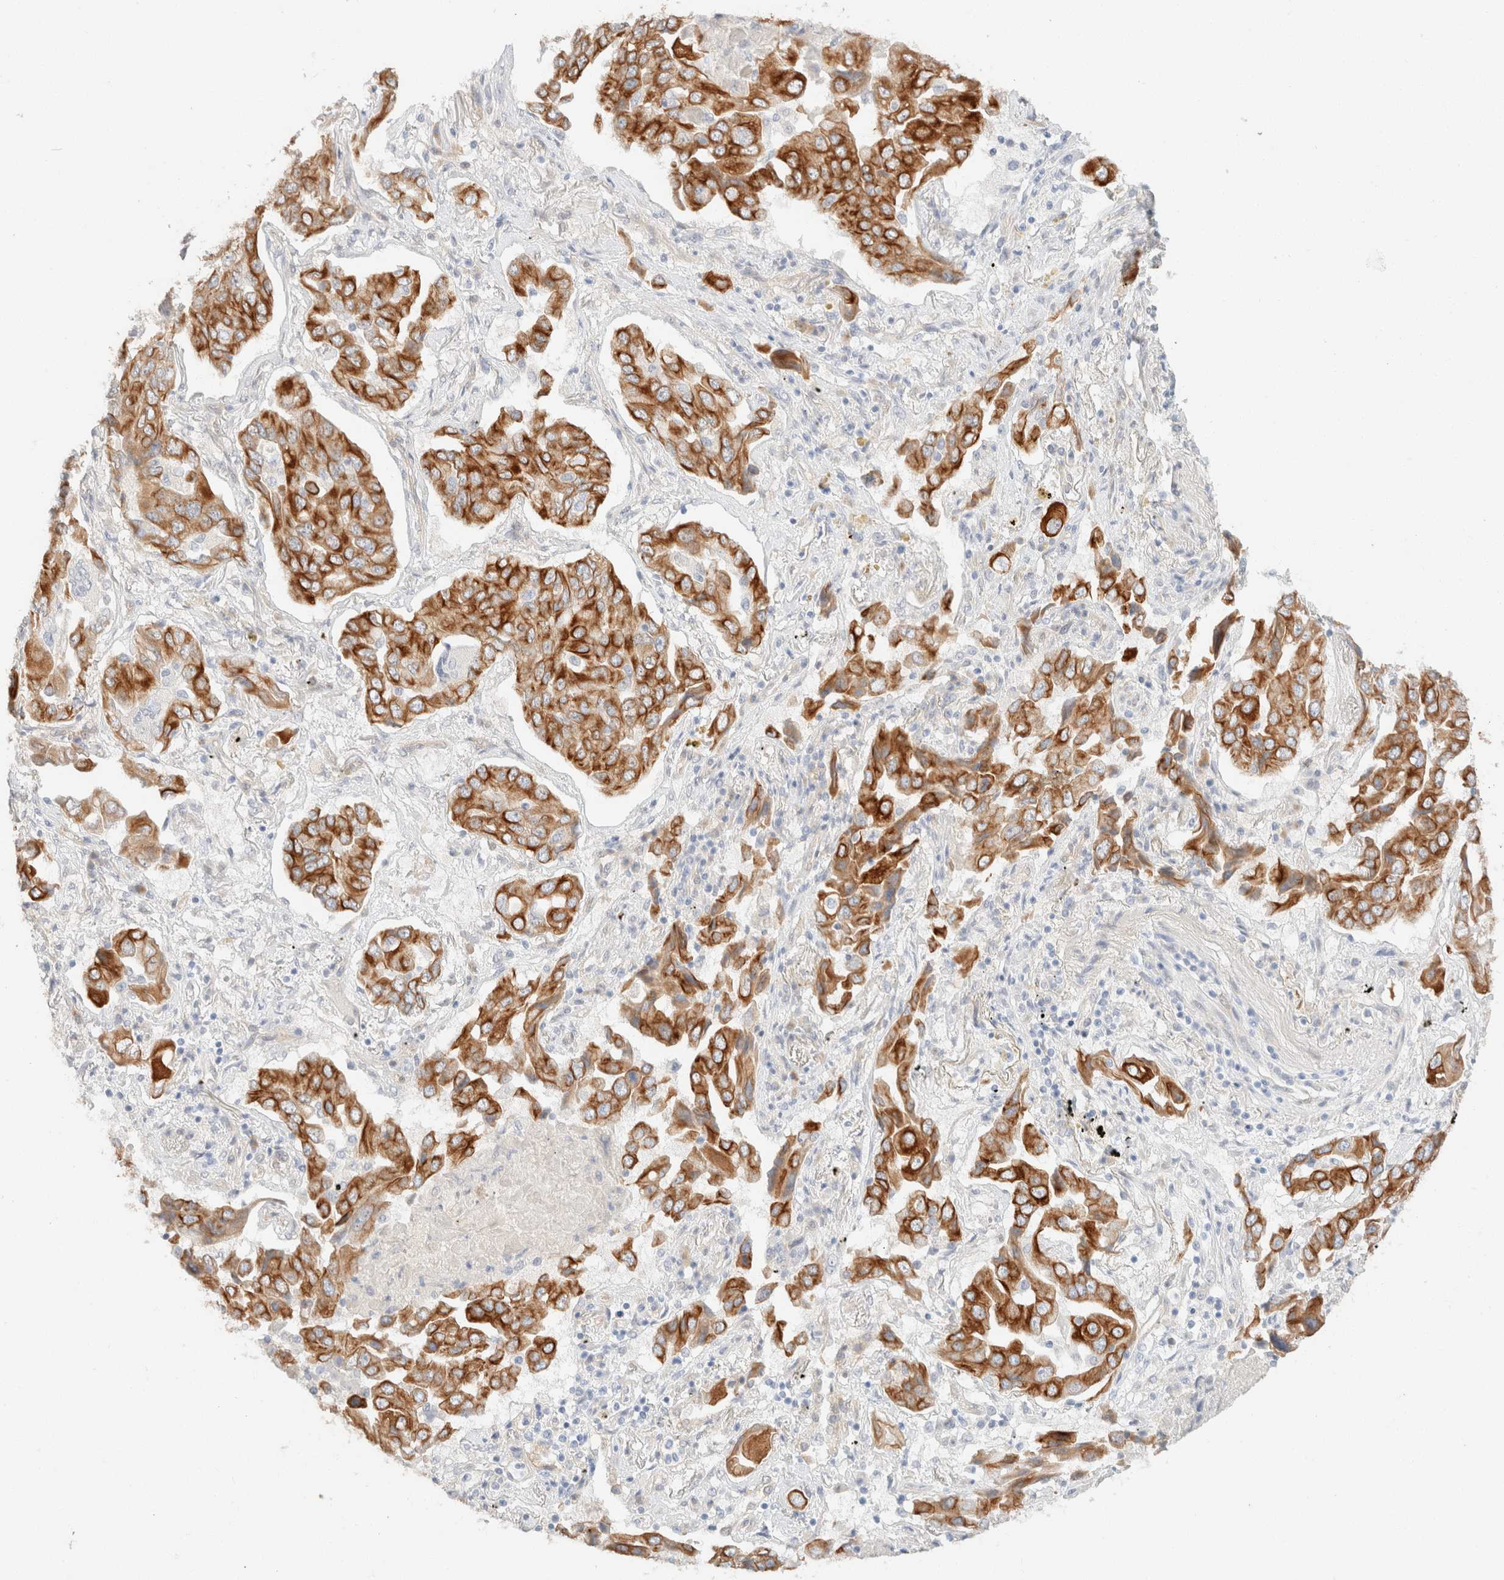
{"staining": {"intensity": "strong", "quantity": ">75%", "location": "cytoplasmic/membranous"}, "tissue": "lung cancer", "cell_type": "Tumor cells", "image_type": "cancer", "snomed": [{"axis": "morphology", "description": "Adenocarcinoma, NOS"}, {"axis": "topography", "description": "Lung"}], "caption": "Lung adenocarcinoma tissue reveals strong cytoplasmic/membranous expression in about >75% of tumor cells, visualized by immunohistochemistry.", "gene": "CSNK1E", "patient": {"sex": "female", "age": 65}}